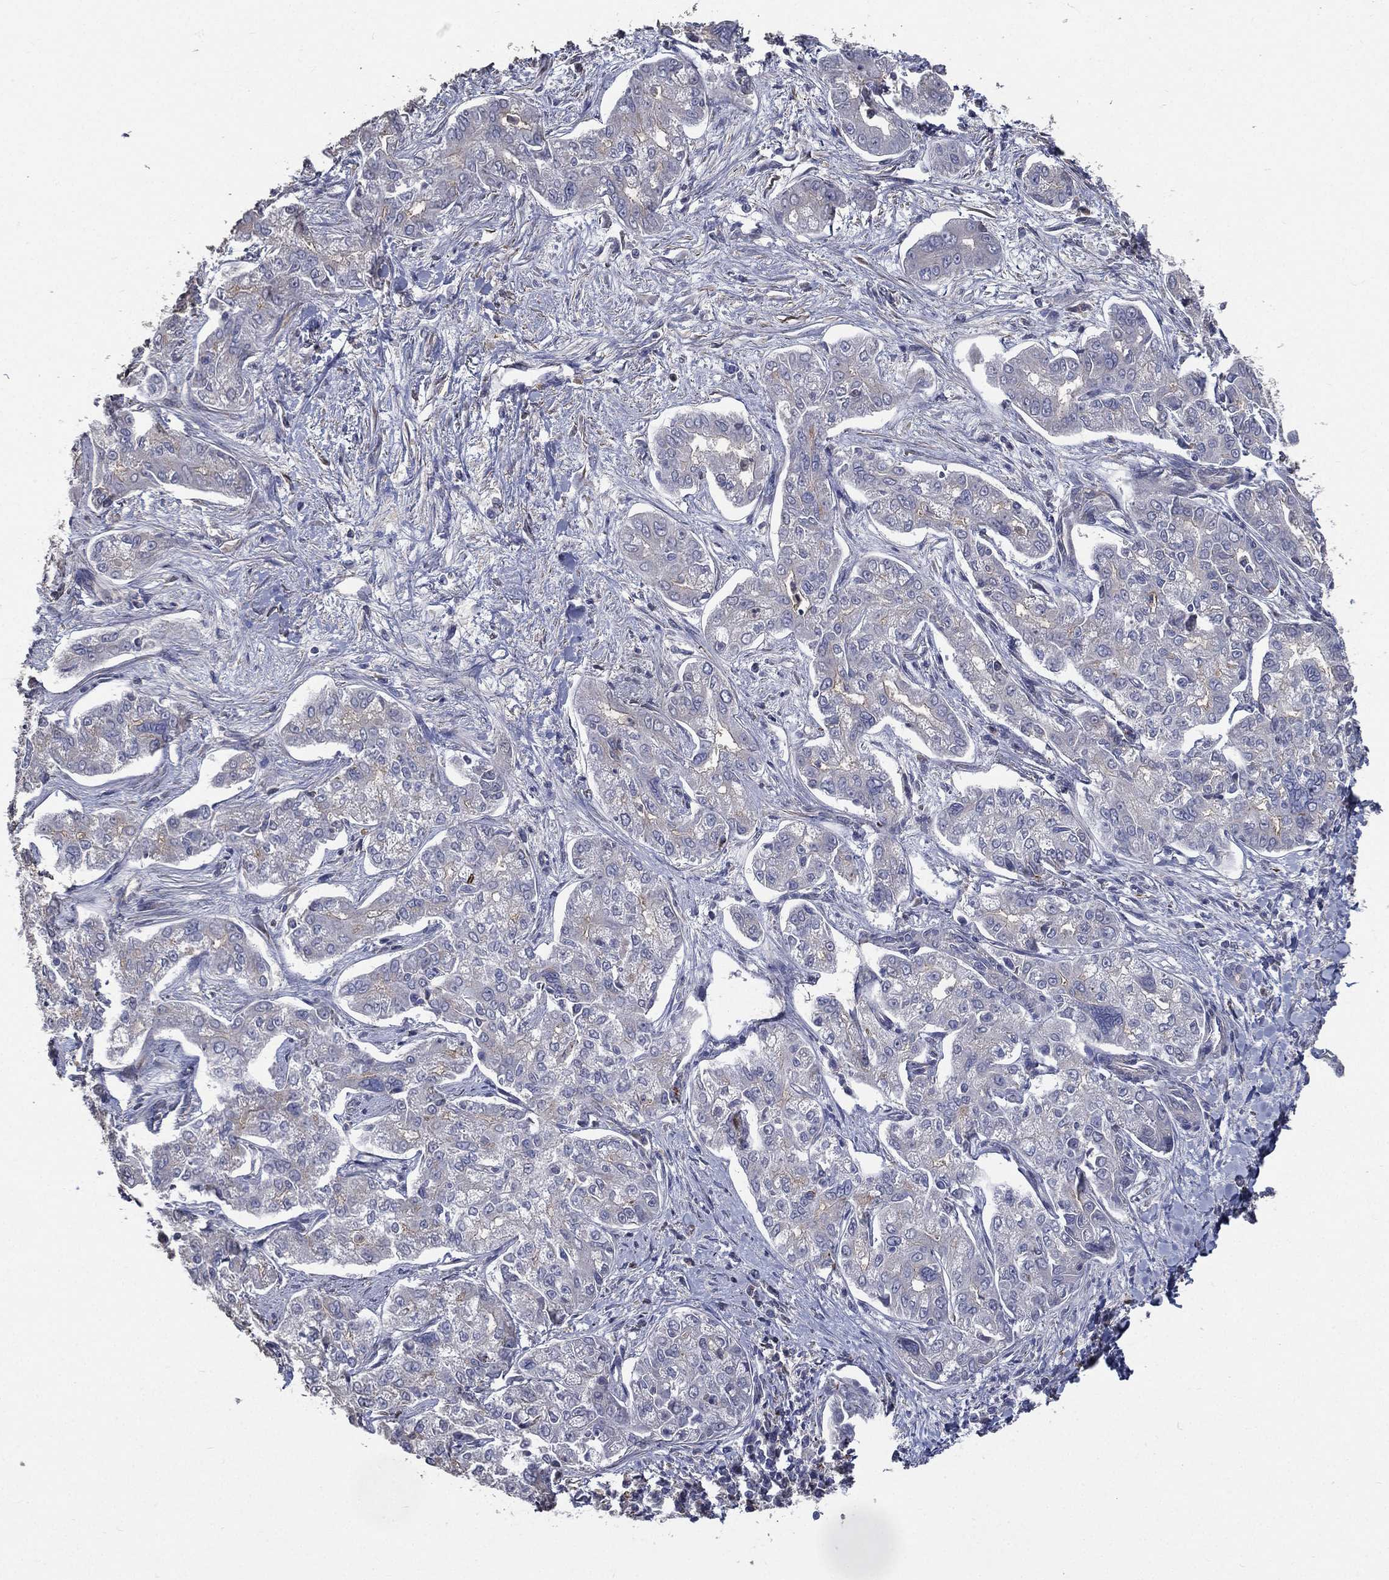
{"staining": {"intensity": "negative", "quantity": "none", "location": "none"}, "tissue": "liver cancer", "cell_type": "Tumor cells", "image_type": "cancer", "snomed": [{"axis": "morphology", "description": "Cholangiocarcinoma"}, {"axis": "topography", "description": "Liver"}], "caption": "The IHC photomicrograph has no significant positivity in tumor cells of liver cholangiocarcinoma tissue.", "gene": "SERPINB2", "patient": {"sex": "female", "age": 47}}